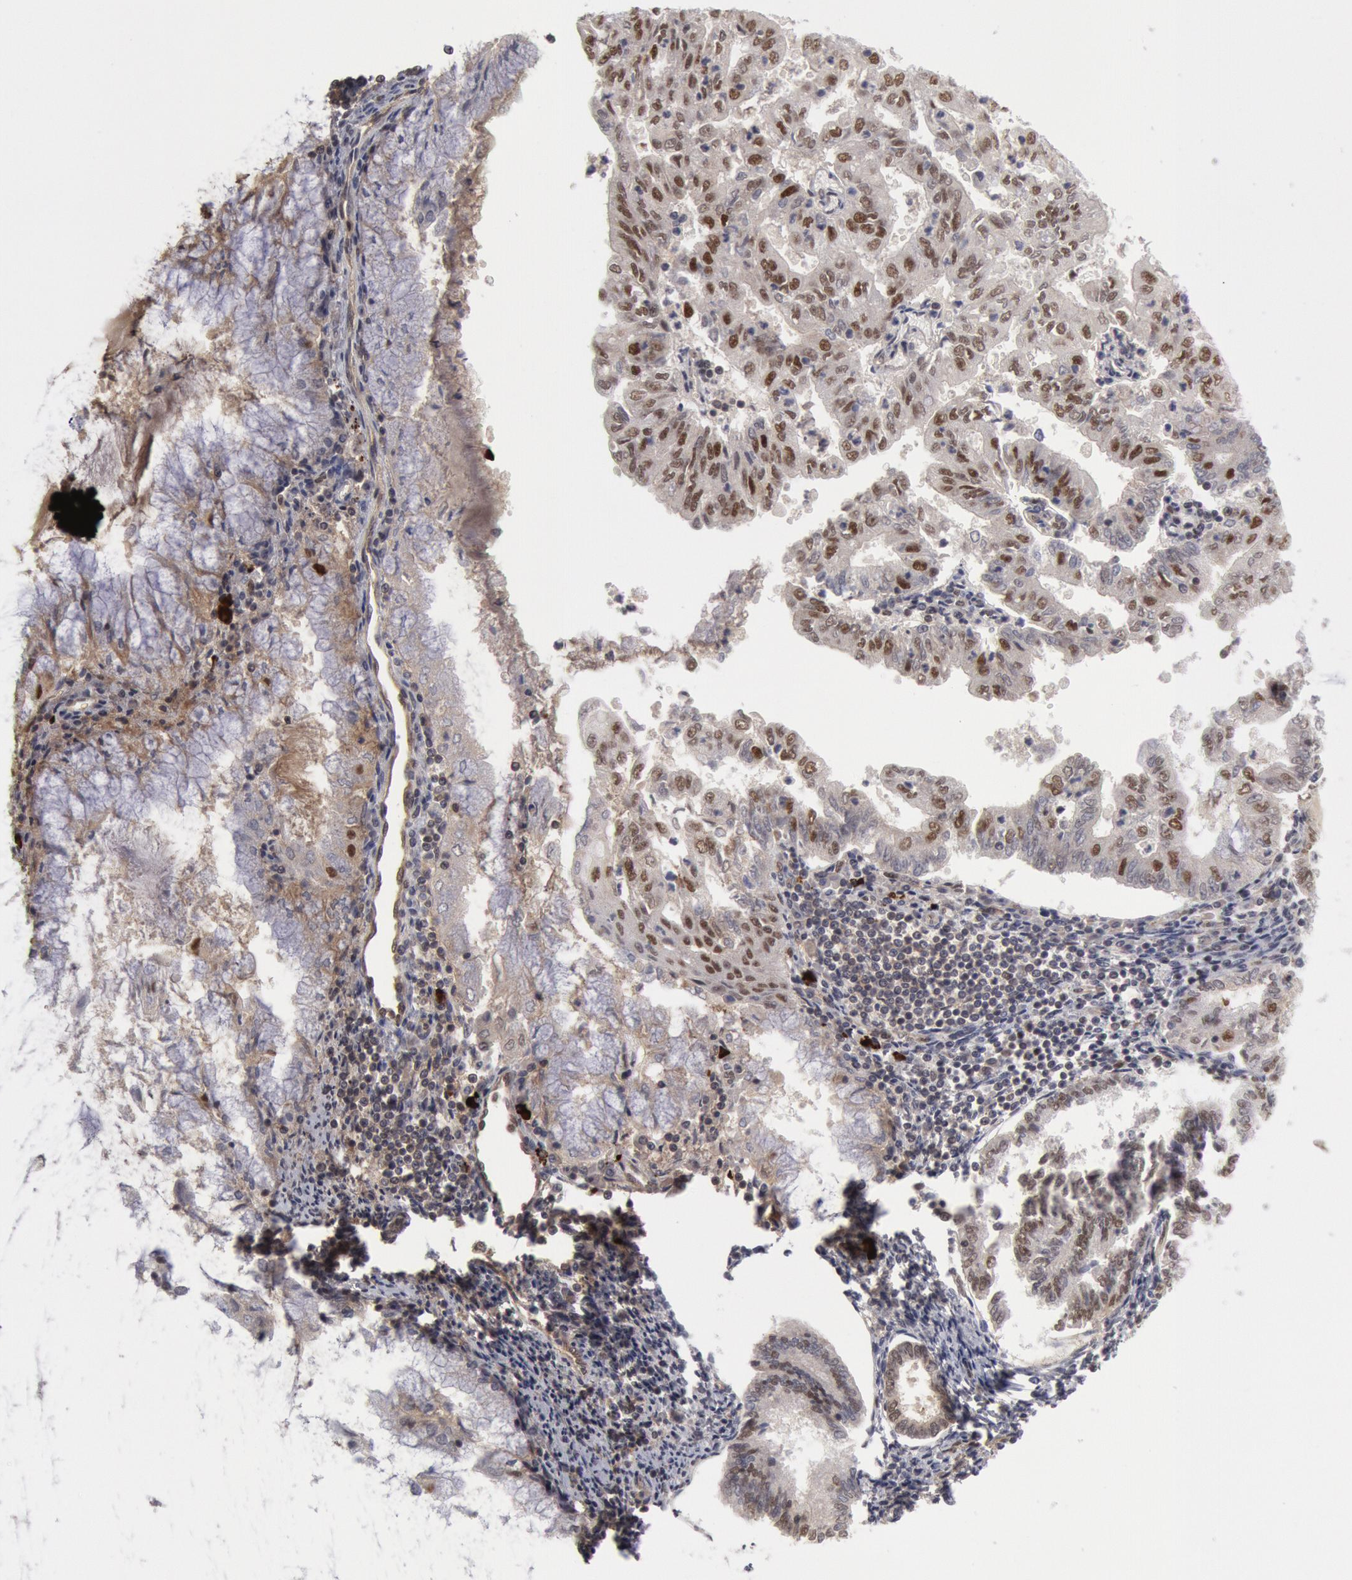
{"staining": {"intensity": "moderate", "quantity": "25%-75%", "location": "nuclear"}, "tissue": "endometrial cancer", "cell_type": "Tumor cells", "image_type": "cancer", "snomed": [{"axis": "morphology", "description": "Adenocarcinoma, NOS"}, {"axis": "topography", "description": "Endometrium"}], "caption": "Endometrial adenocarcinoma tissue shows moderate nuclear positivity in about 25%-75% of tumor cells, visualized by immunohistochemistry. (brown staining indicates protein expression, while blue staining denotes nuclei).", "gene": "PPP4R3B", "patient": {"sex": "female", "age": 79}}